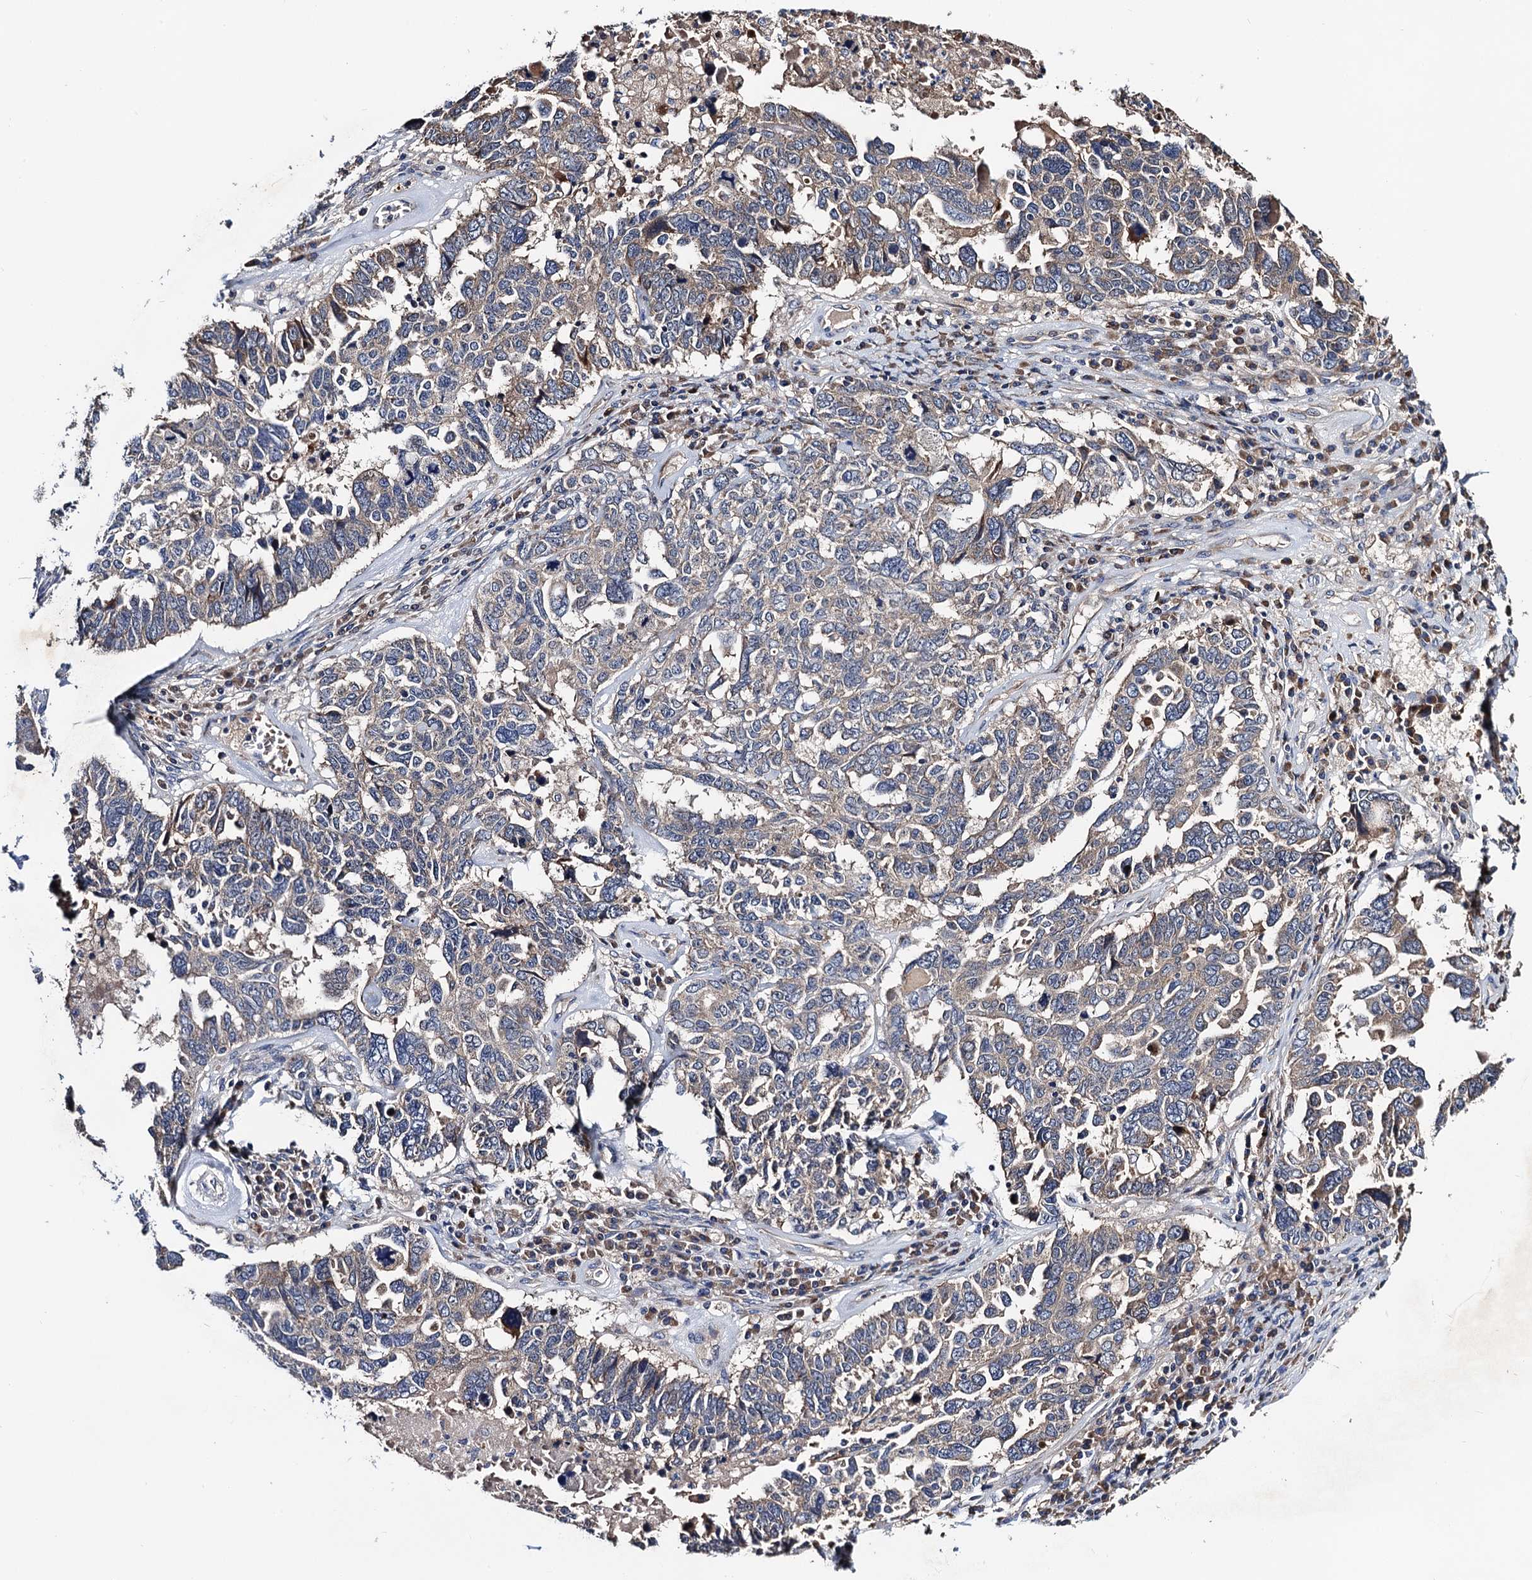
{"staining": {"intensity": "weak", "quantity": "<25%", "location": "cytoplasmic/membranous"}, "tissue": "ovarian cancer", "cell_type": "Tumor cells", "image_type": "cancer", "snomed": [{"axis": "morphology", "description": "Carcinoma, endometroid"}, {"axis": "topography", "description": "Ovary"}], "caption": "Immunohistochemistry of human endometroid carcinoma (ovarian) displays no staining in tumor cells.", "gene": "TRMT112", "patient": {"sex": "female", "age": 62}}